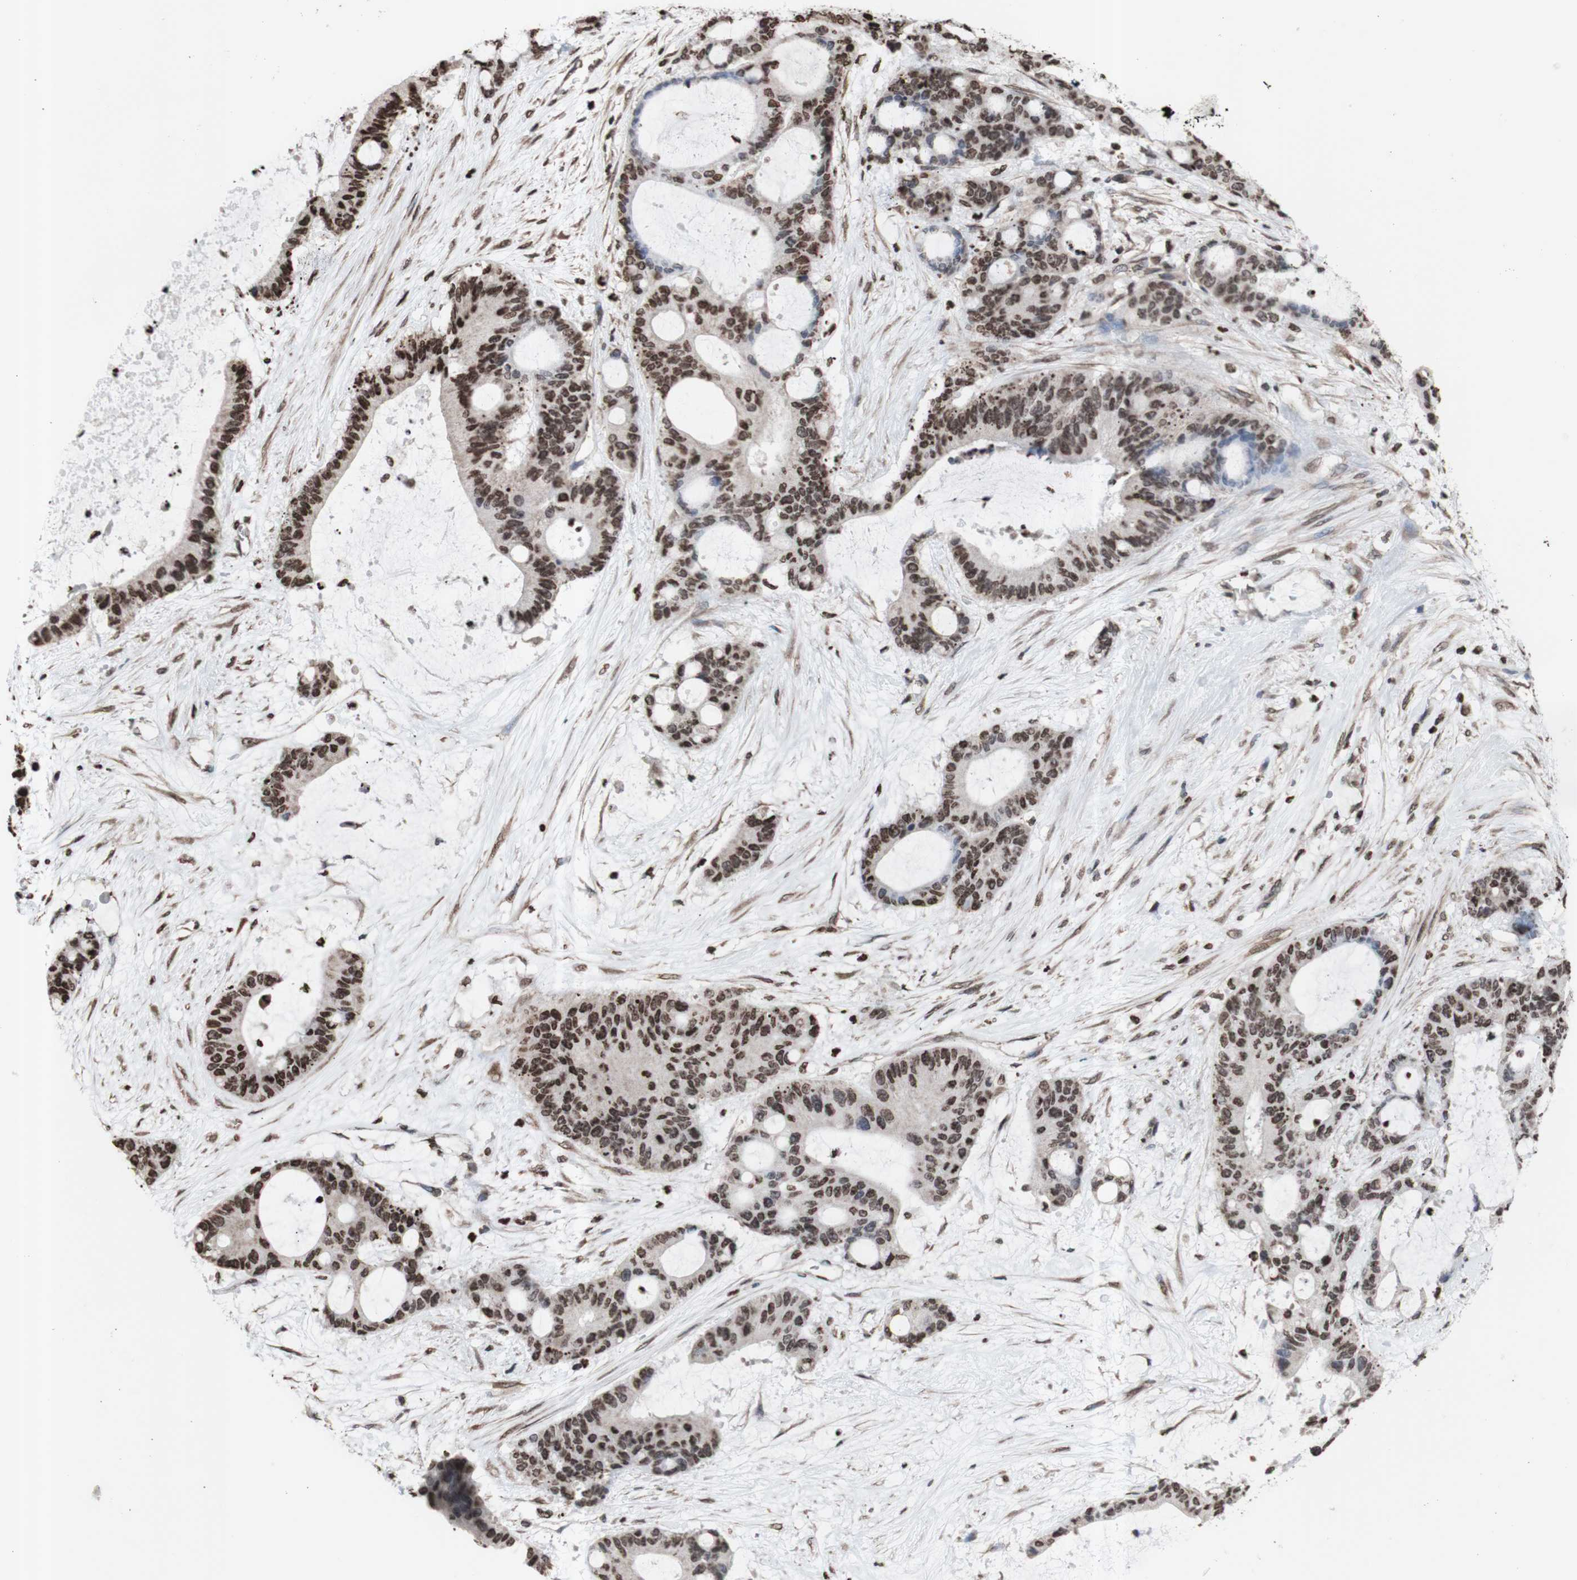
{"staining": {"intensity": "moderate", "quantity": ">75%", "location": "nuclear"}, "tissue": "liver cancer", "cell_type": "Tumor cells", "image_type": "cancer", "snomed": [{"axis": "morphology", "description": "Cholangiocarcinoma"}, {"axis": "topography", "description": "Liver"}], "caption": "A micrograph of human liver cancer stained for a protein exhibits moderate nuclear brown staining in tumor cells. (IHC, brightfield microscopy, high magnification).", "gene": "SNAI2", "patient": {"sex": "female", "age": 73}}